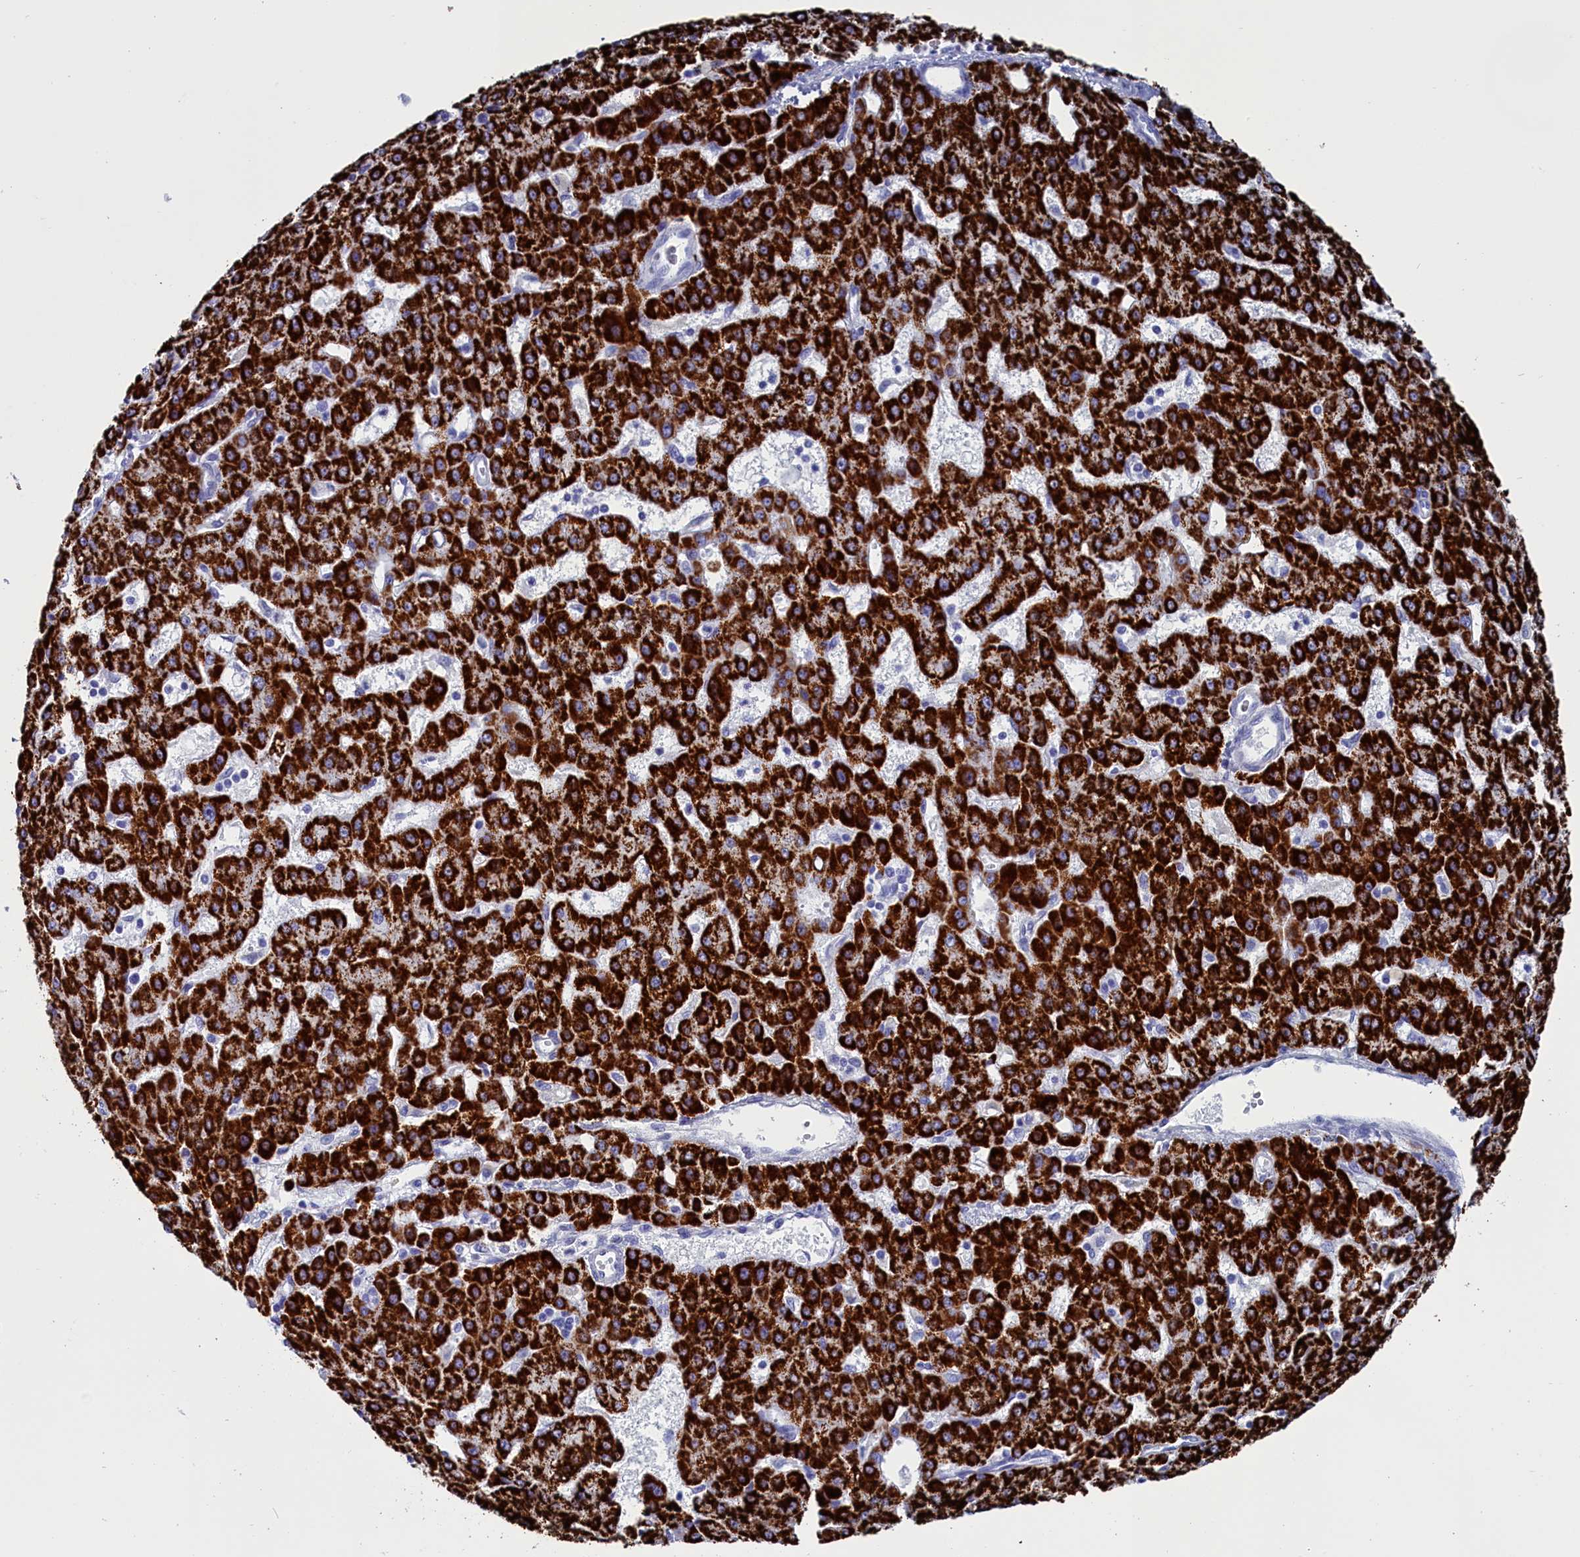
{"staining": {"intensity": "strong", "quantity": ">75%", "location": "cytoplasmic/membranous"}, "tissue": "liver cancer", "cell_type": "Tumor cells", "image_type": "cancer", "snomed": [{"axis": "morphology", "description": "Carcinoma, Hepatocellular, NOS"}, {"axis": "topography", "description": "Liver"}], "caption": "Immunohistochemistry (DAB (3,3'-diaminobenzidine)) staining of human liver cancer (hepatocellular carcinoma) displays strong cytoplasmic/membranous protein positivity in approximately >75% of tumor cells. The staining was performed using DAB to visualize the protein expression in brown, while the nuclei were stained in blue with hematoxylin (Magnification: 20x).", "gene": "ANKRD29", "patient": {"sex": "male", "age": 47}}